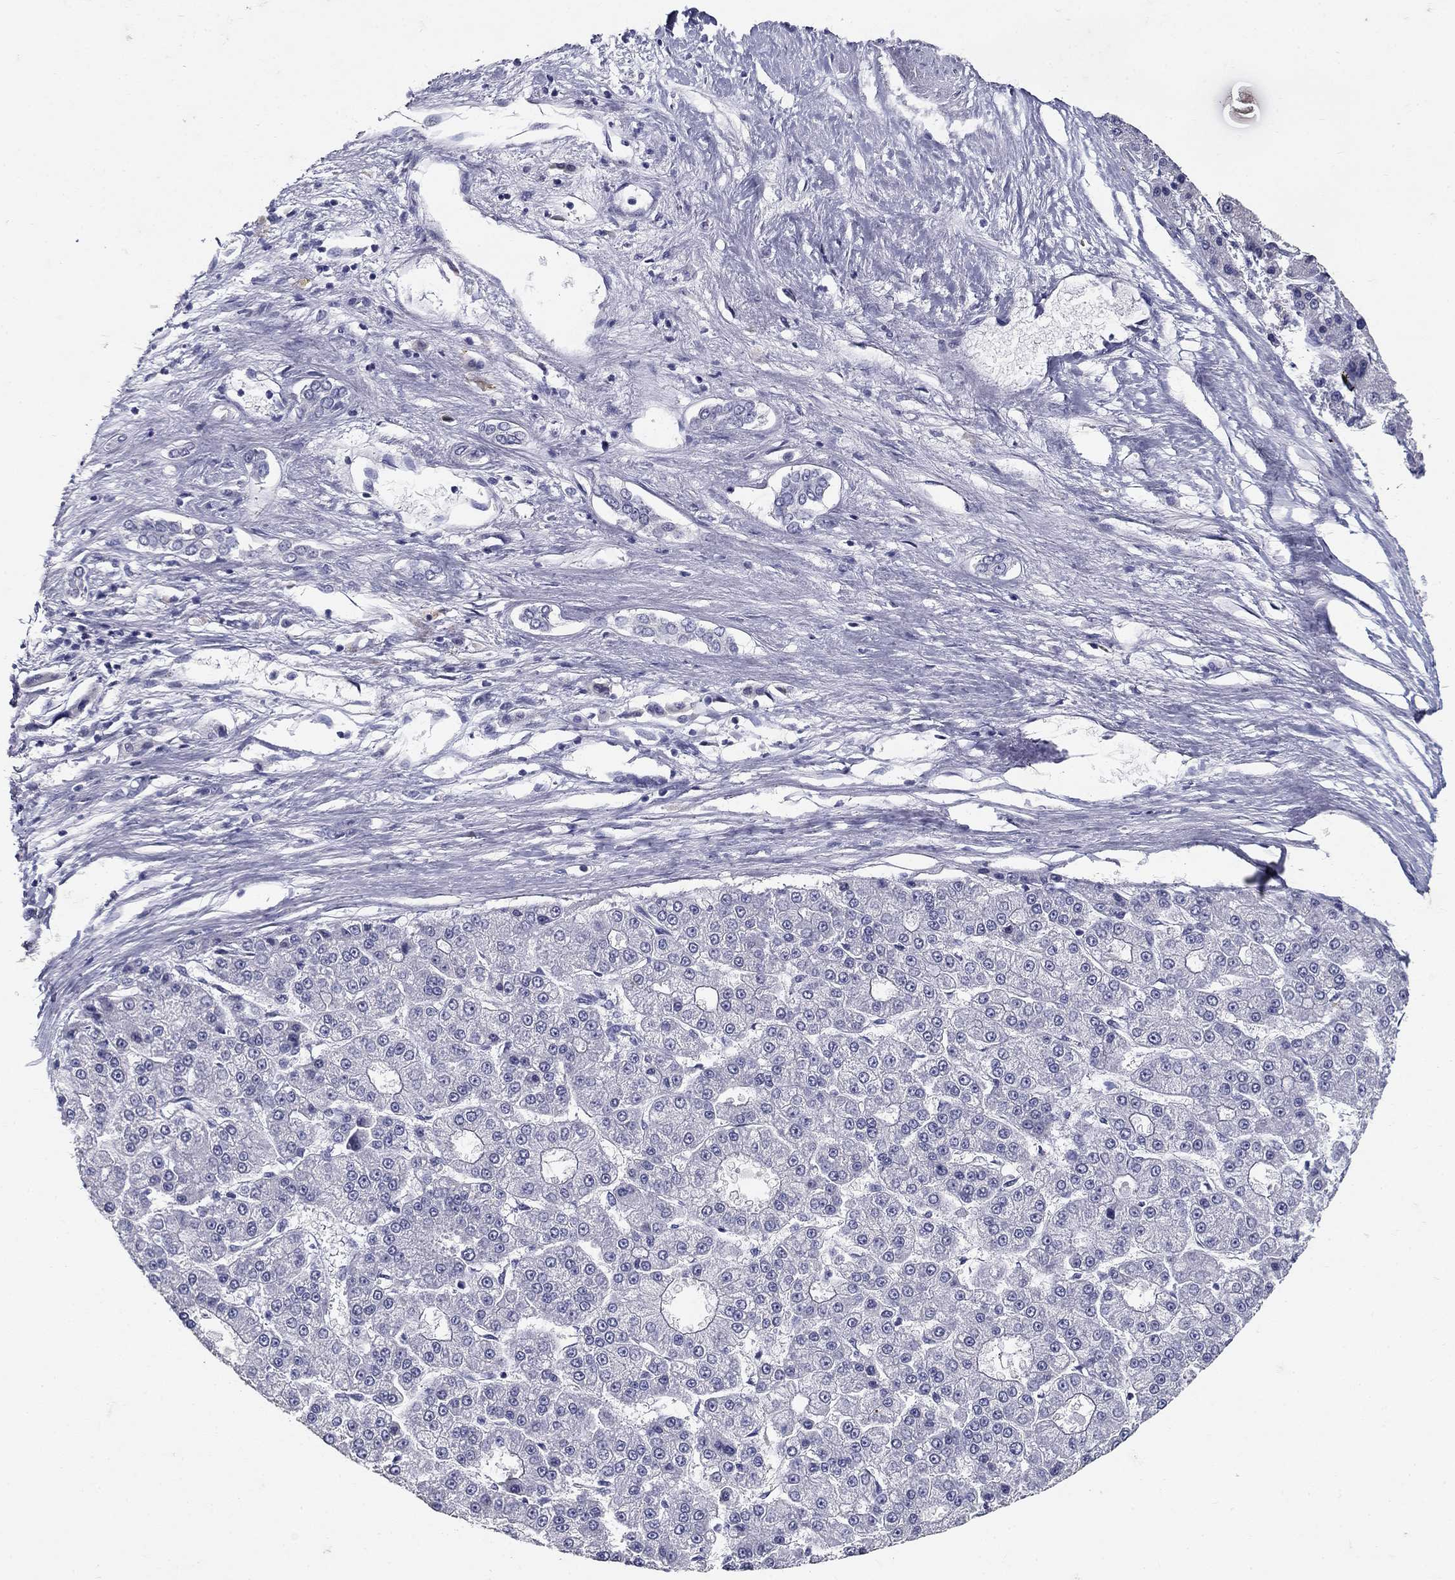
{"staining": {"intensity": "negative", "quantity": "none", "location": "none"}, "tissue": "liver cancer", "cell_type": "Tumor cells", "image_type": "cancer", "snomed": [{"axis": "morphology", "description": "Carcinoma, Hepatocellular, NOS"}, {"axis": "topography", "description": "Liver"}], "caption": "Liver hepatocellular carcinoma stained for a protein using immunohistochemistry exhibits no positivity tumor cells.", "gene": "POMC", "patient": {"sex": "male", "age": 70}}